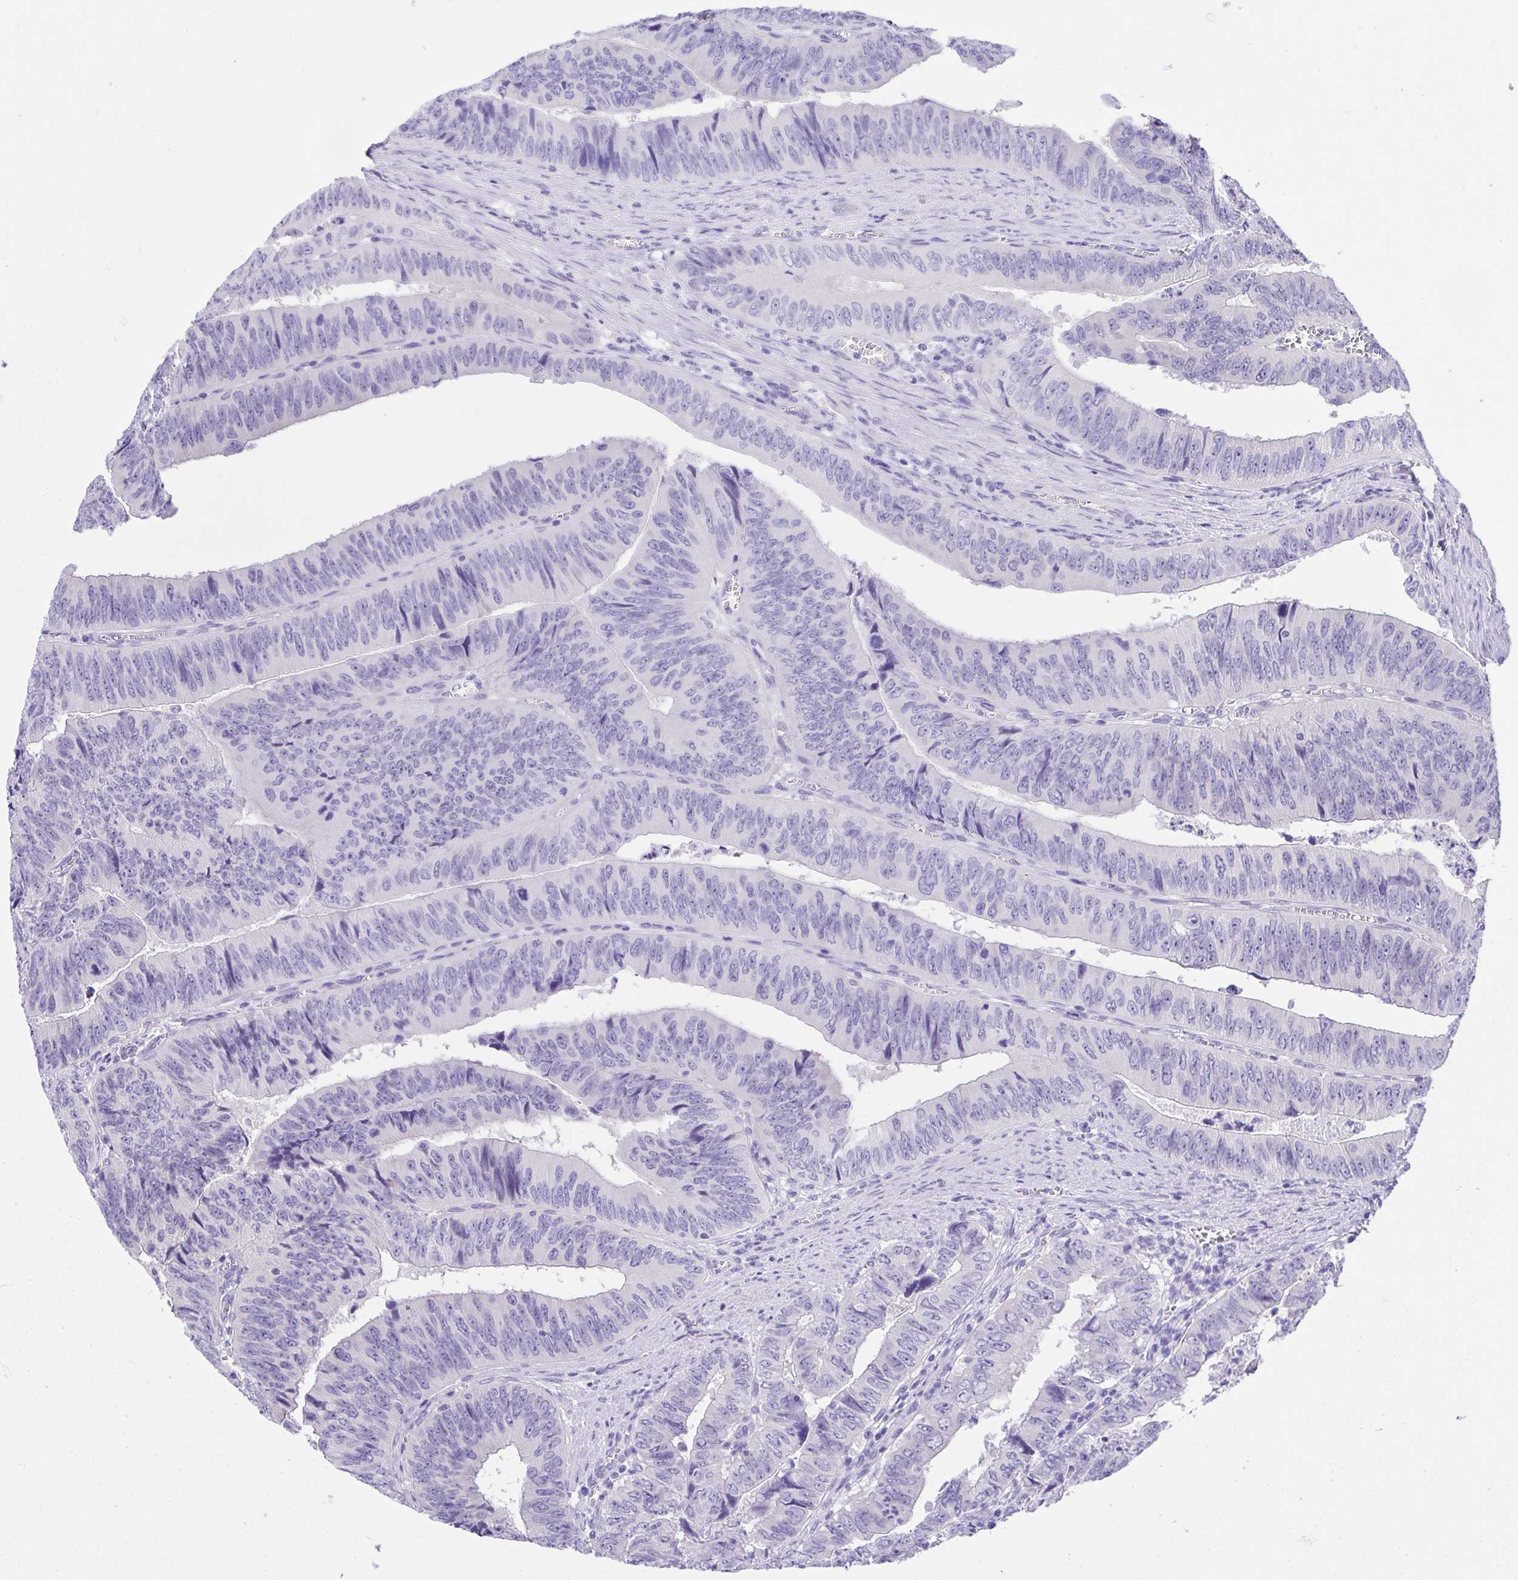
{"staining": {"intensity": "negative", "quantity": "none", "location": "none"}, "tissue": "colorectal cancer", "cell_type": "Tumor cells", "image_type": "cancer", "snomed": [{"axis": "morphology", "description": "Adenocarcinoma, NOS"}, {"axis": "topography", "description": "Colon"}], "caption": "IHC of colorectal adenocarcinoma exhibits no expression in tumor cells.", "gene": "LUZP4", "patient": {"sex": "female", "age": 84}}